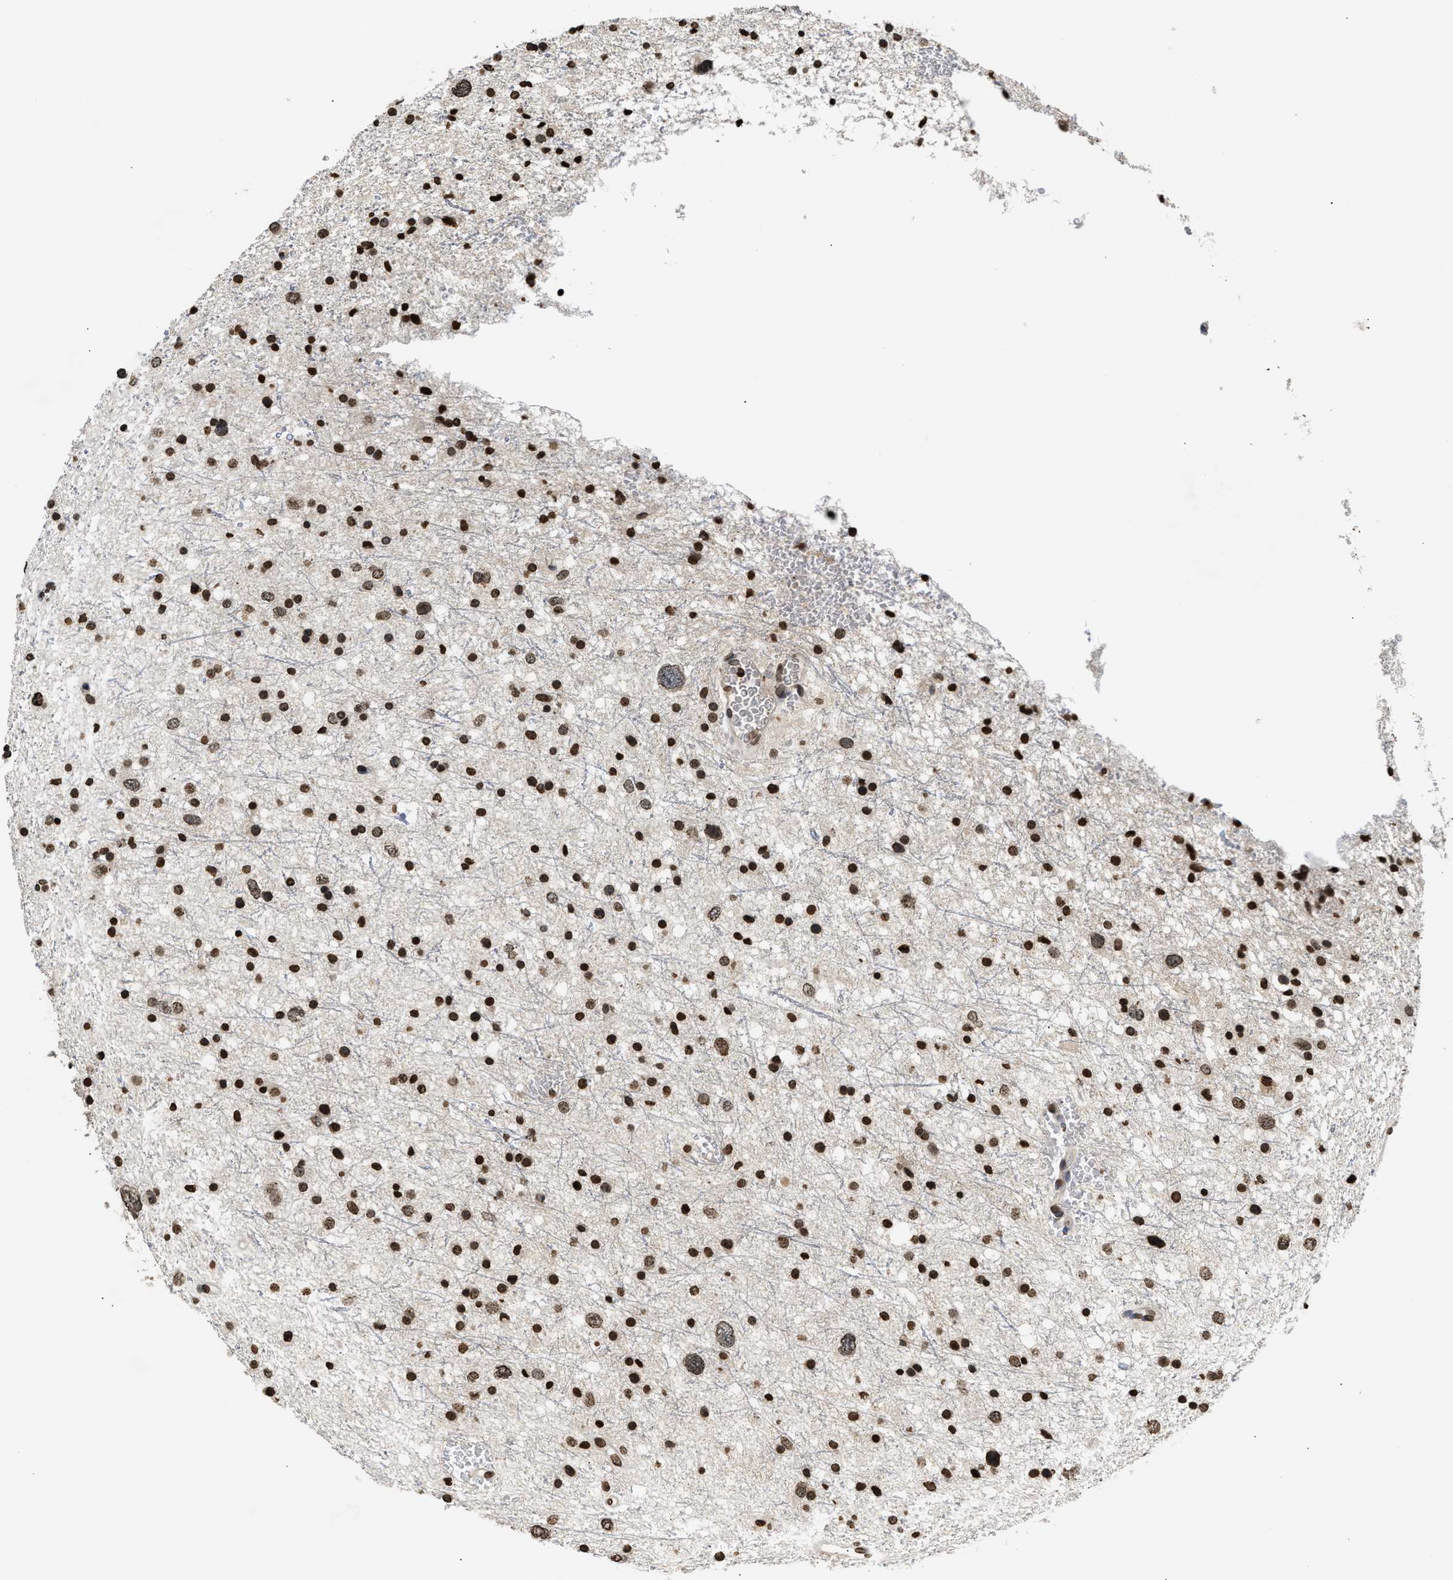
{"staining": {"intensity": "strong", "quantity": ">75%", "location": "nuclear"}, "tissue": "glioma", "cell_type": "Tumor cells", "image_type": "cancer", "snomed": [{"axis": "morphology", "description": "Glioma, malignant, Low grade"}, {"axis": "topography", "description": "Brain"}], "caption": "Glioma was stained to show a protein in brown. There is high levels of strong nuclear staining in approximately >75% of tumor cells.", "gene": "DNASE1L3", "patient": {"sex": "female", "age": 37}}